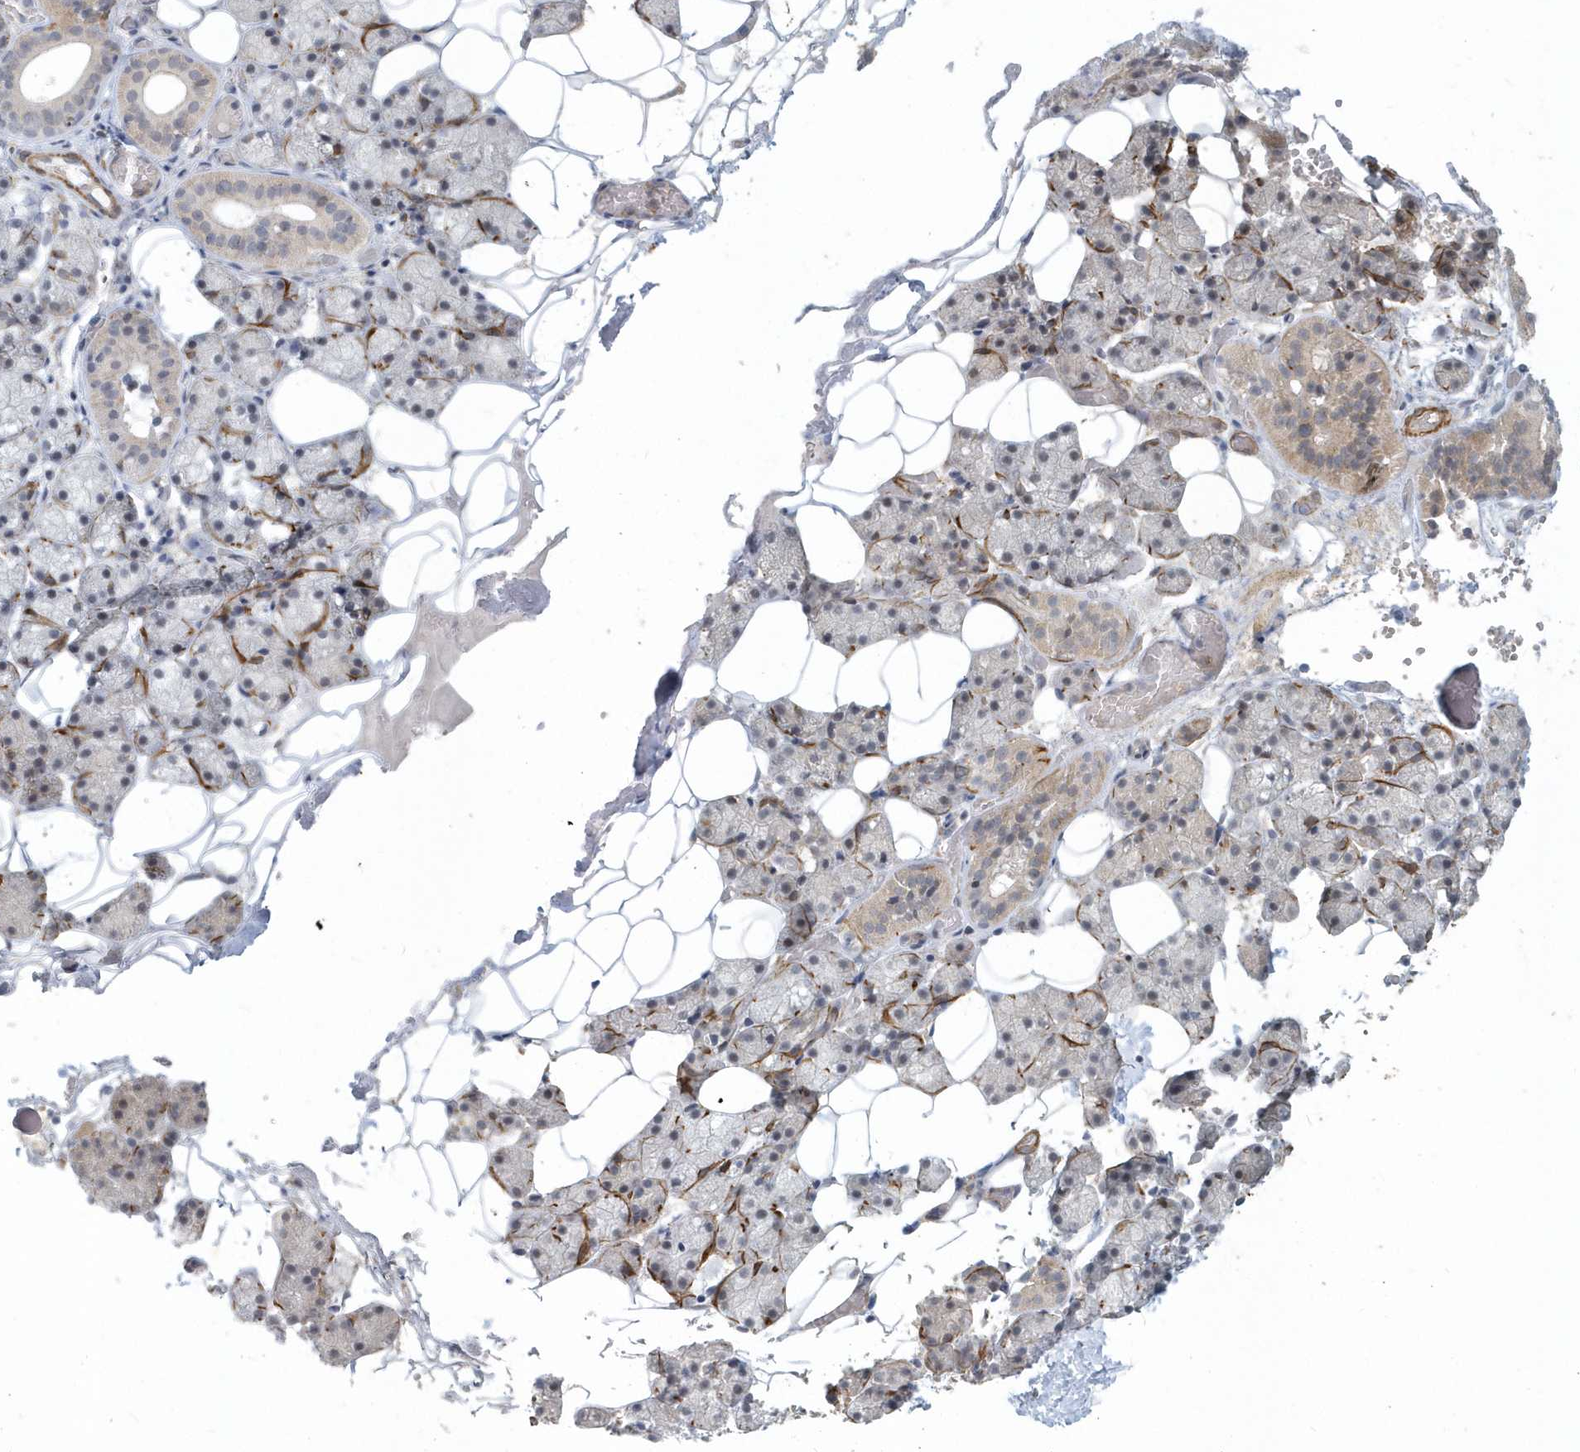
{"staining": {"intensity": "moderate", "quantity": "<25%", "location": "cytoplasmic/membranous"}, "tissue": "salivary gland", "cell_type": "Glandular cells", "image_type": "normal", "snomed": [{"axis": "morphology", "description": "Normal tissue, NOS"}, {"axis": "topography", "description": "Salivary gland"}], "caption": "IHC image of benign salivary gland stained for a protein (brown), which displays low levels of moderate cytoplasmic/membranous expression in approximately <25% of glandular cells.", "gene": "NAPB", "patient": {"sex": "female", "age": 33}}